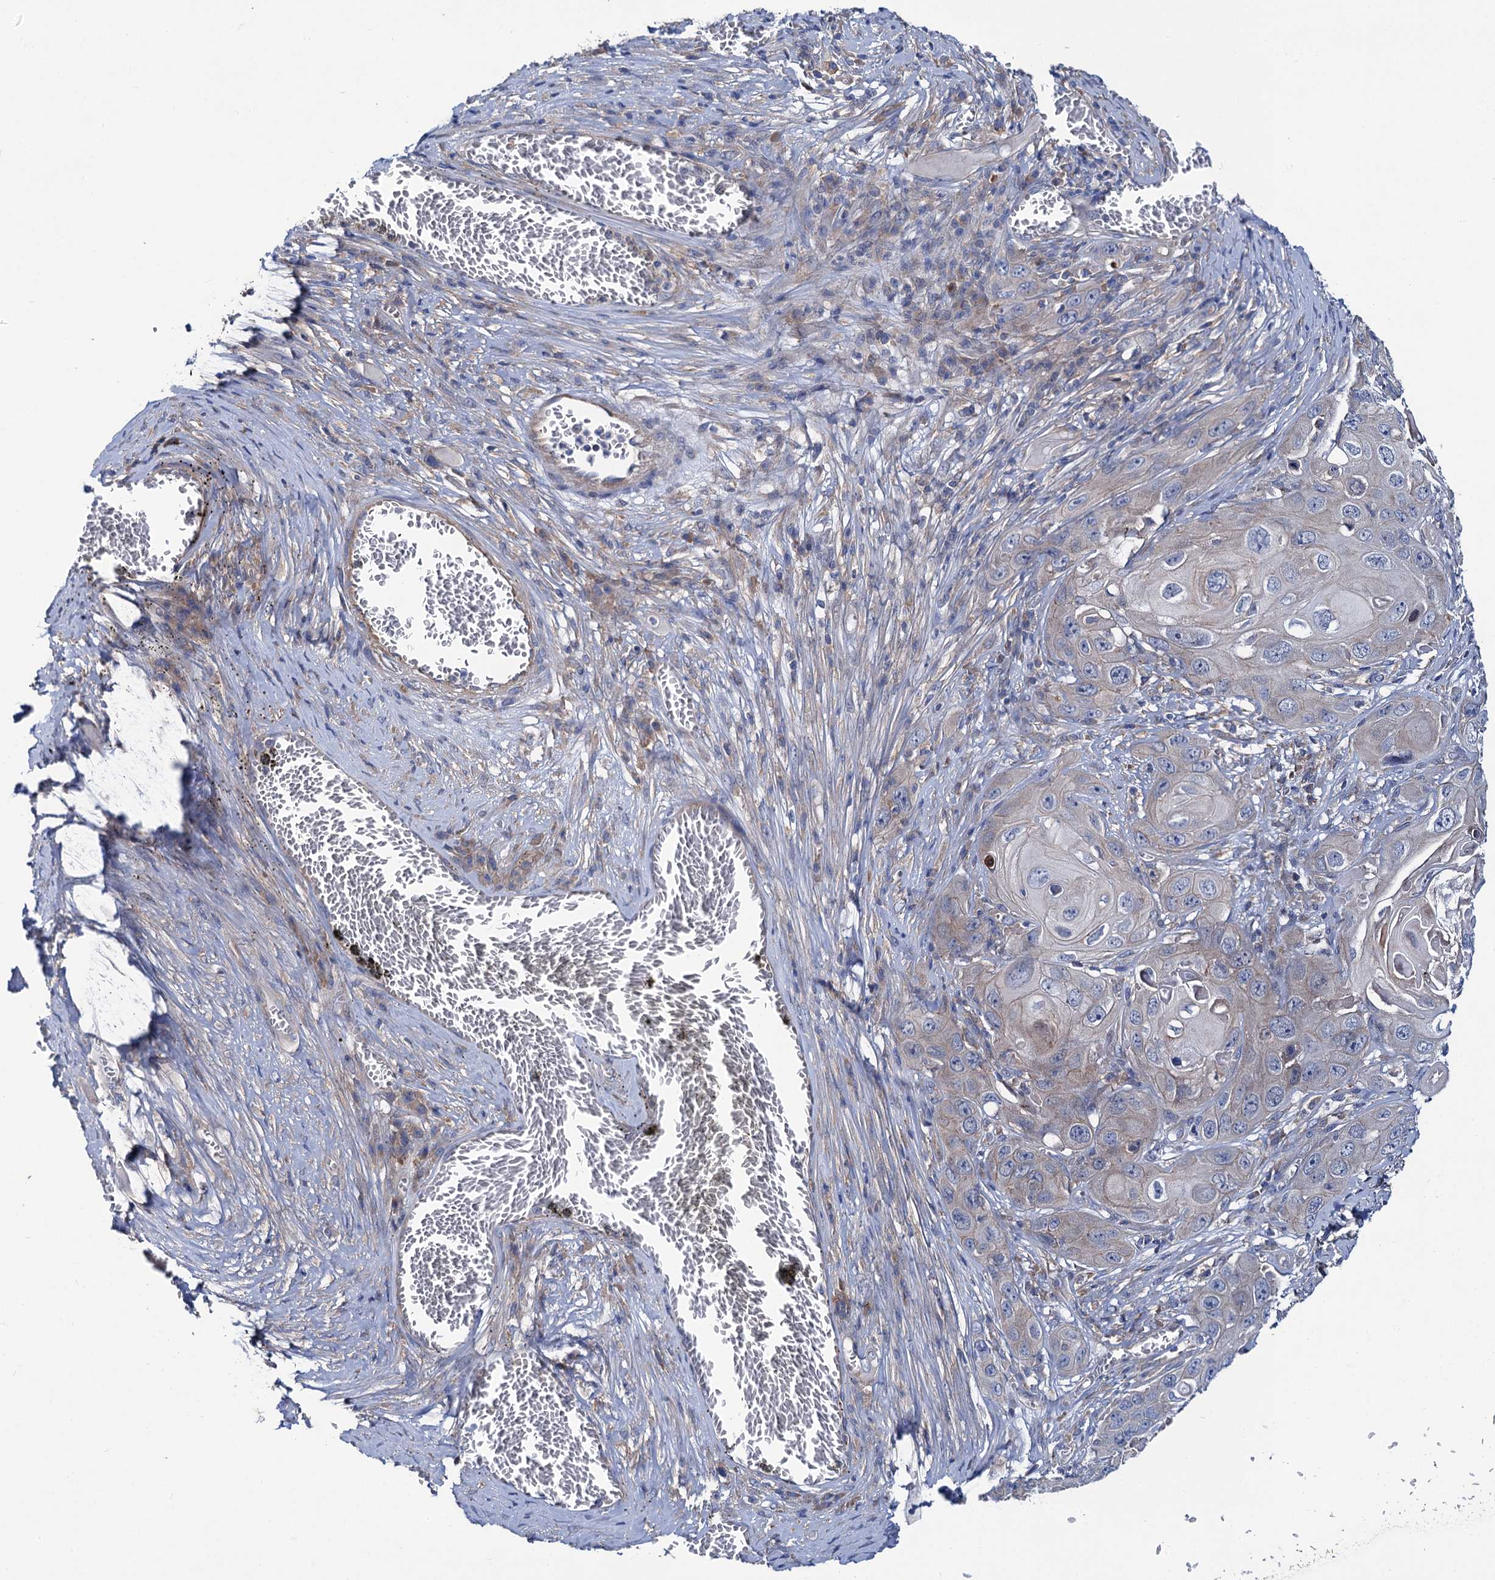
{"staining": {"intensity": "negative", "quantity": "none", "location": "none"}, "tissue": "skin cancer", "cell_type": "Tumor cells", "image_type": "cancer", "snomed": [{"axis": "morphology", "description": "Squamous cell carcinoma, NOS"}, {"axis": "topography", "description": "Skin"}], "caption": "Tumor cells are negative for protein expression in human skin cancer (squamous cell carcinoma). (DAB IHC visualized using brightfield microscopy, high magnification).", "gene": "TRIM55", "patient": {"sex": "male", "age": 55}}